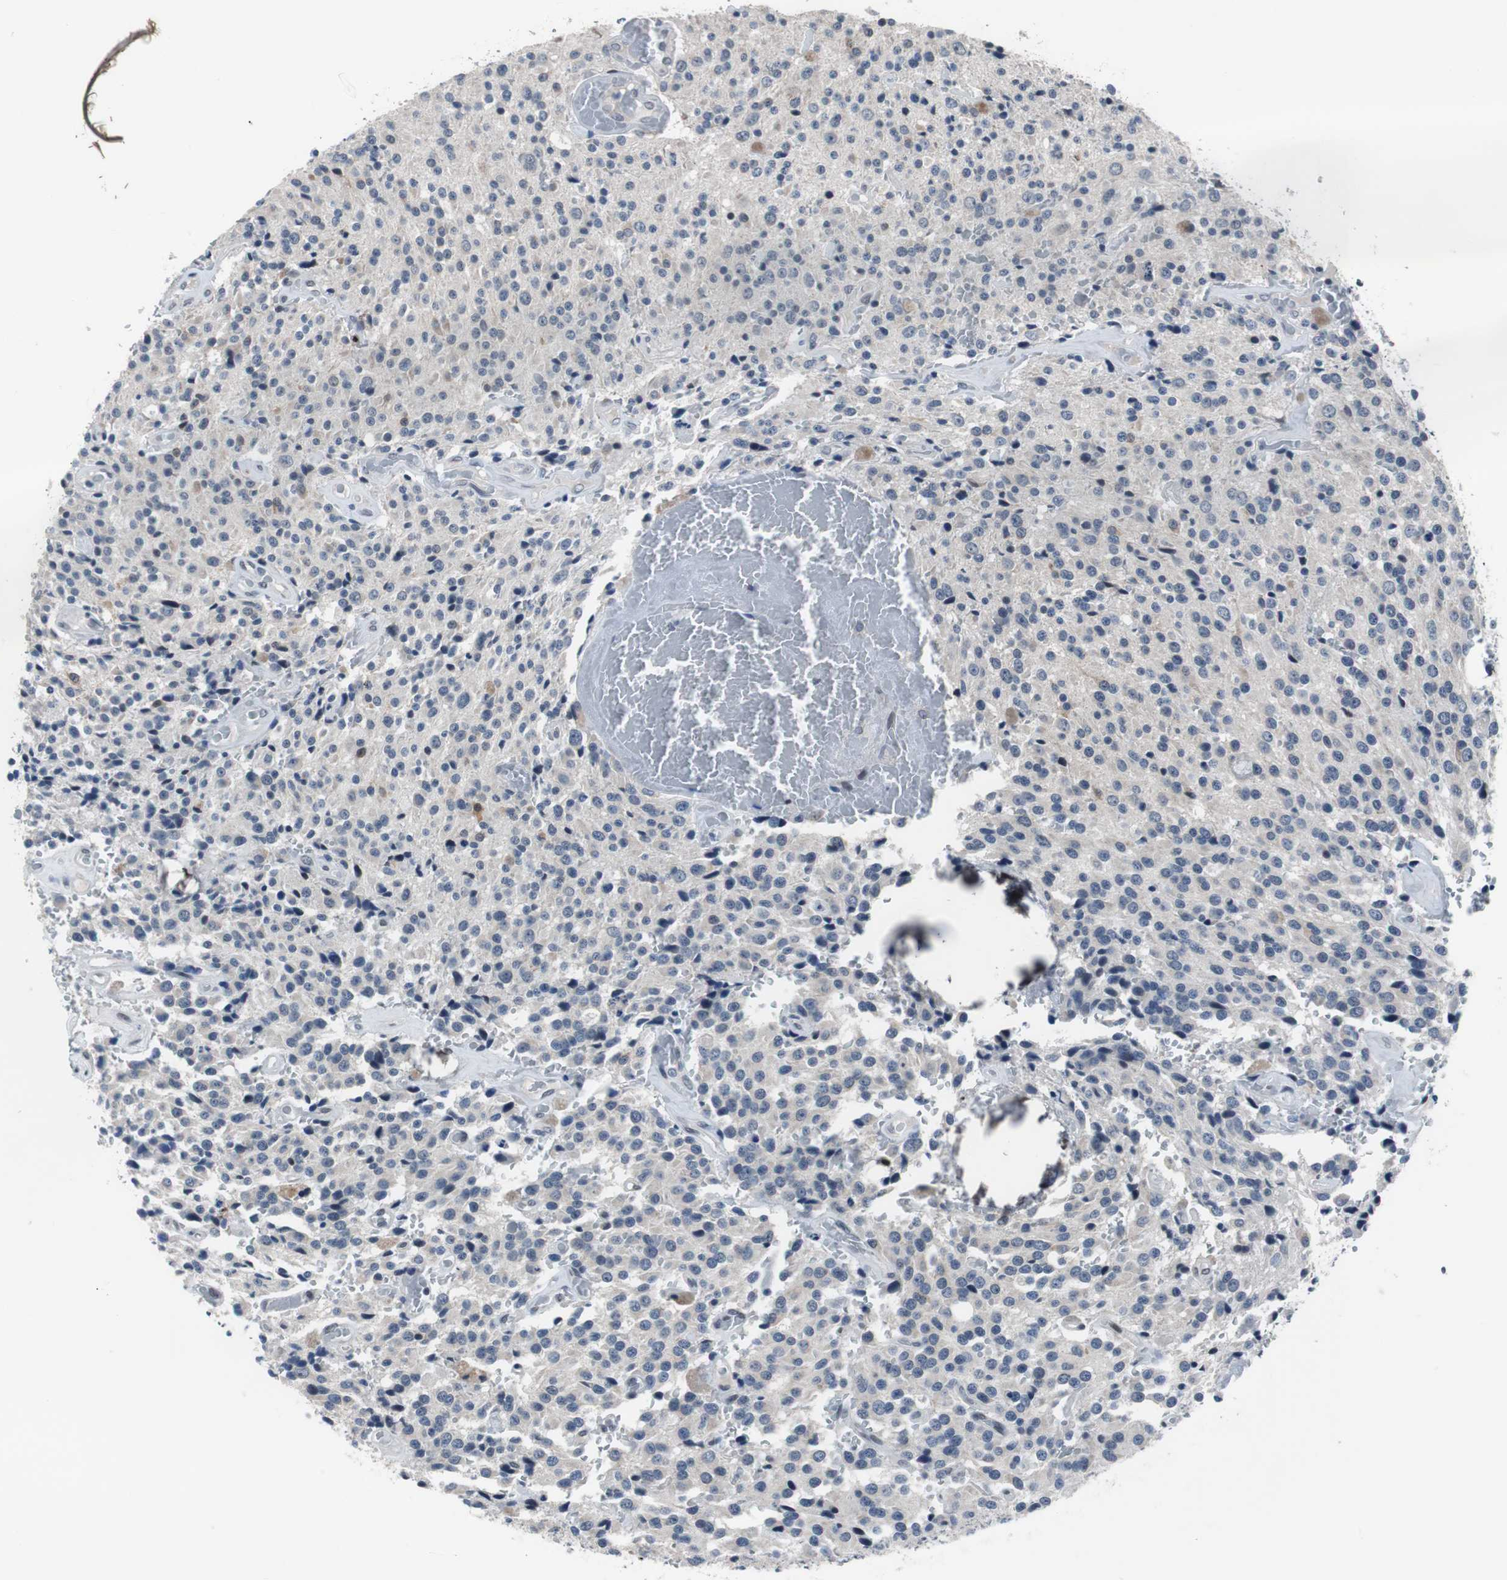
{"staining": {"intensity": "weak", "quantity": "<25%", "location": "cytoplasmic/membranous"}, "tissue": "glioma", "cell_type": "Tumor cells", "image_type": "cancer", "snomed": [{"axis": "morphology", "description": "Glioma, malignant, Low grade"}, {"axis": "topography", "description": "Brain"}], "caption": "Immunohistochemical staining of human malignant low-grade glioma demonstrates no significant positivity in tumor cells. The staining is performed using DAB (3,3'-diaminobenzidine) brown chromogen with nuclei counter-stained in using hematoxylin.", "gene": "TP63", "patient": {"sex": "male", "age": 58}}